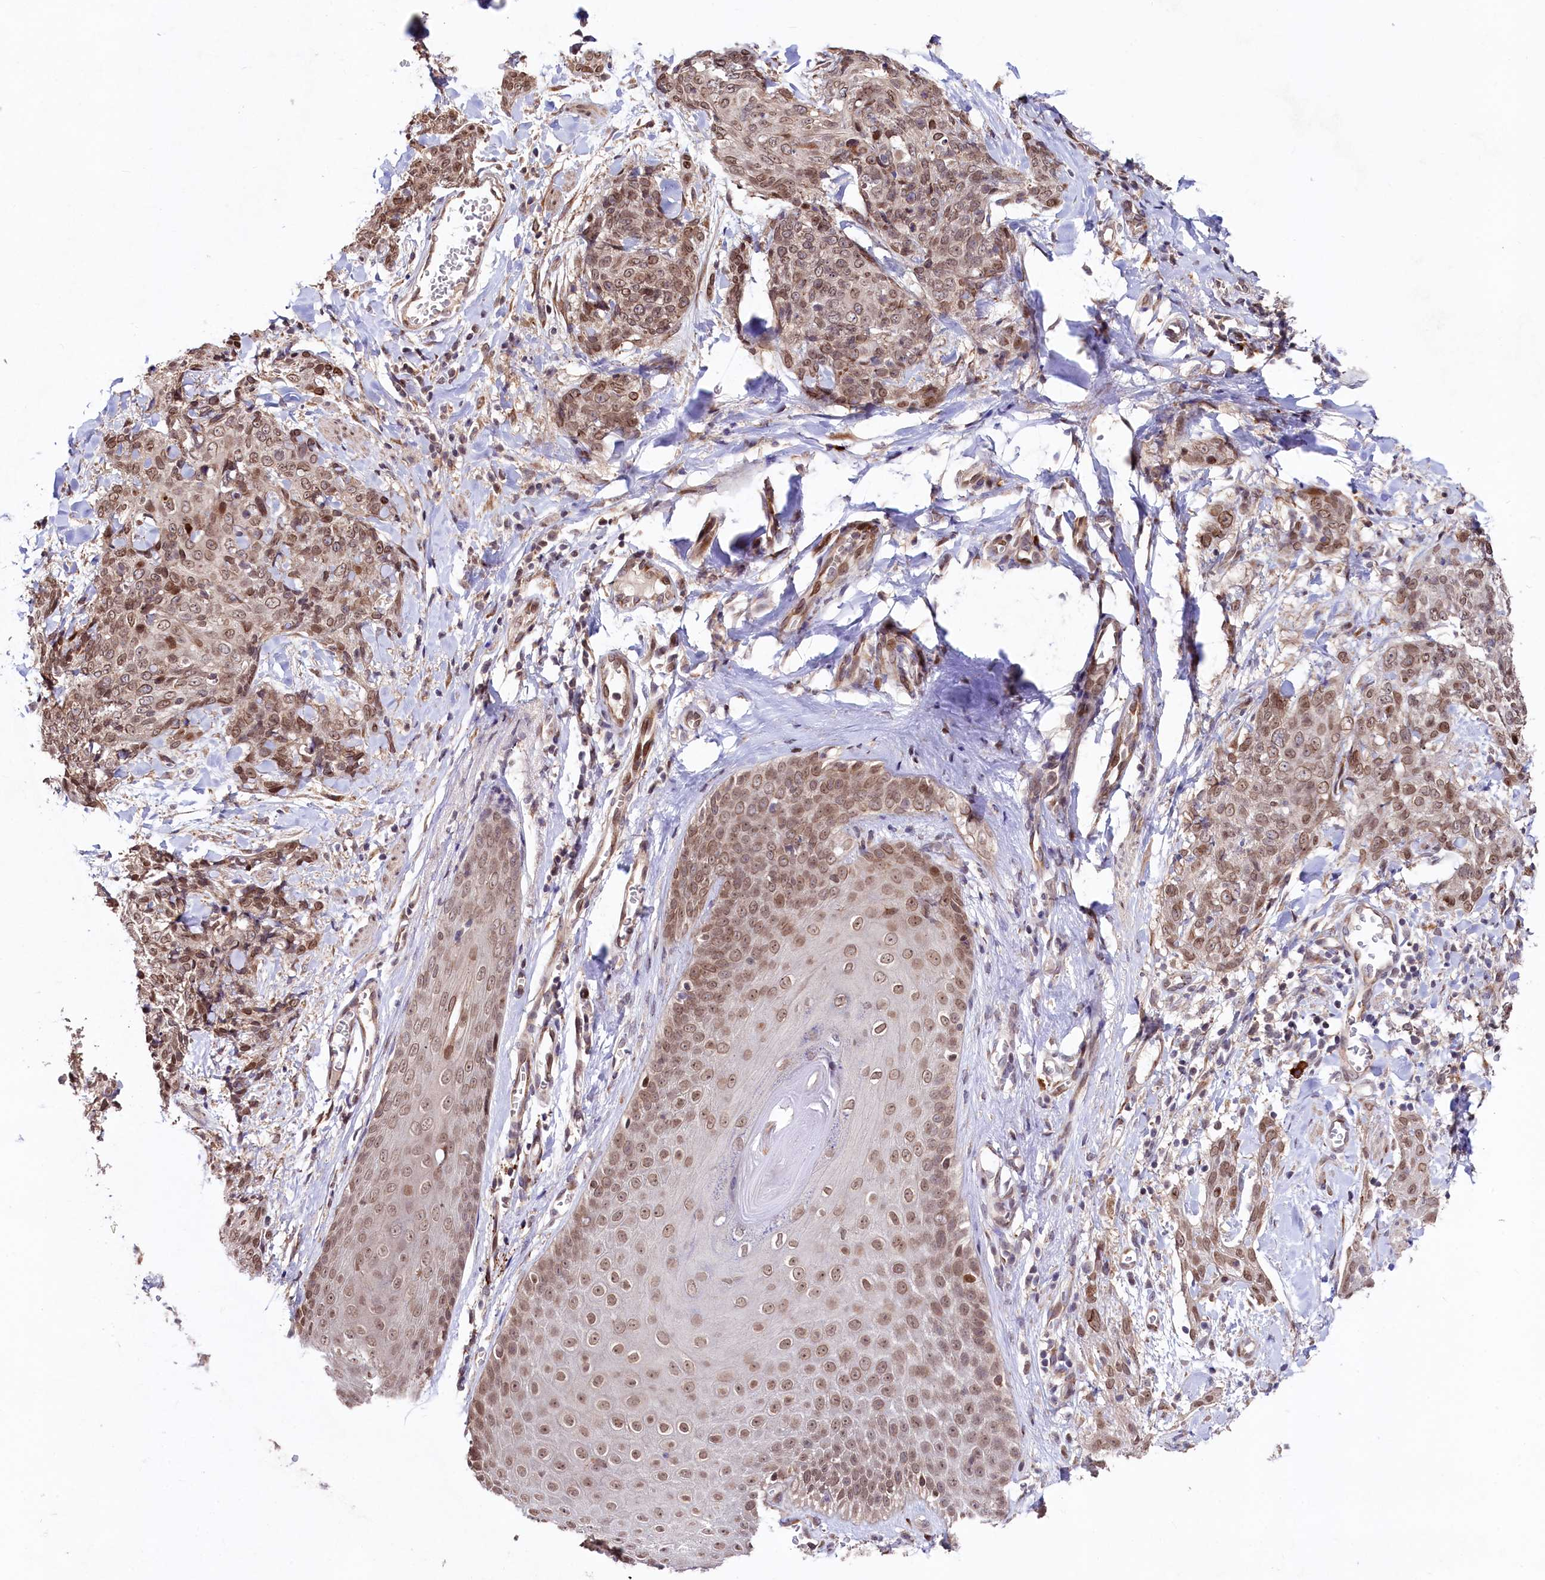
{"staining": {"intensity": "moderate", "quantity": ">75%", "location": "cytoplasmic/membranous,nuclear"}, "tissue": "skin cancer", "cell_type": "Tumor cells", "image_type": "cancer", "snomed": [{"axis": "morphology", "description": "Squamous cell carcinoma, NOS"}, {"axis": "topography", "description": "Skin"}, {"axis": "topography", "description": "Vulva"}], "caption": "Protein staining by immunohistochemistry (IHC) displays moderate cytoplasmic/membranous and nuclear positivity in about >75% of tumor cells in squamous cell carcinoma (skin).", "gene": "C5orf15", "patient": {"sex": "female", "age": 85}}